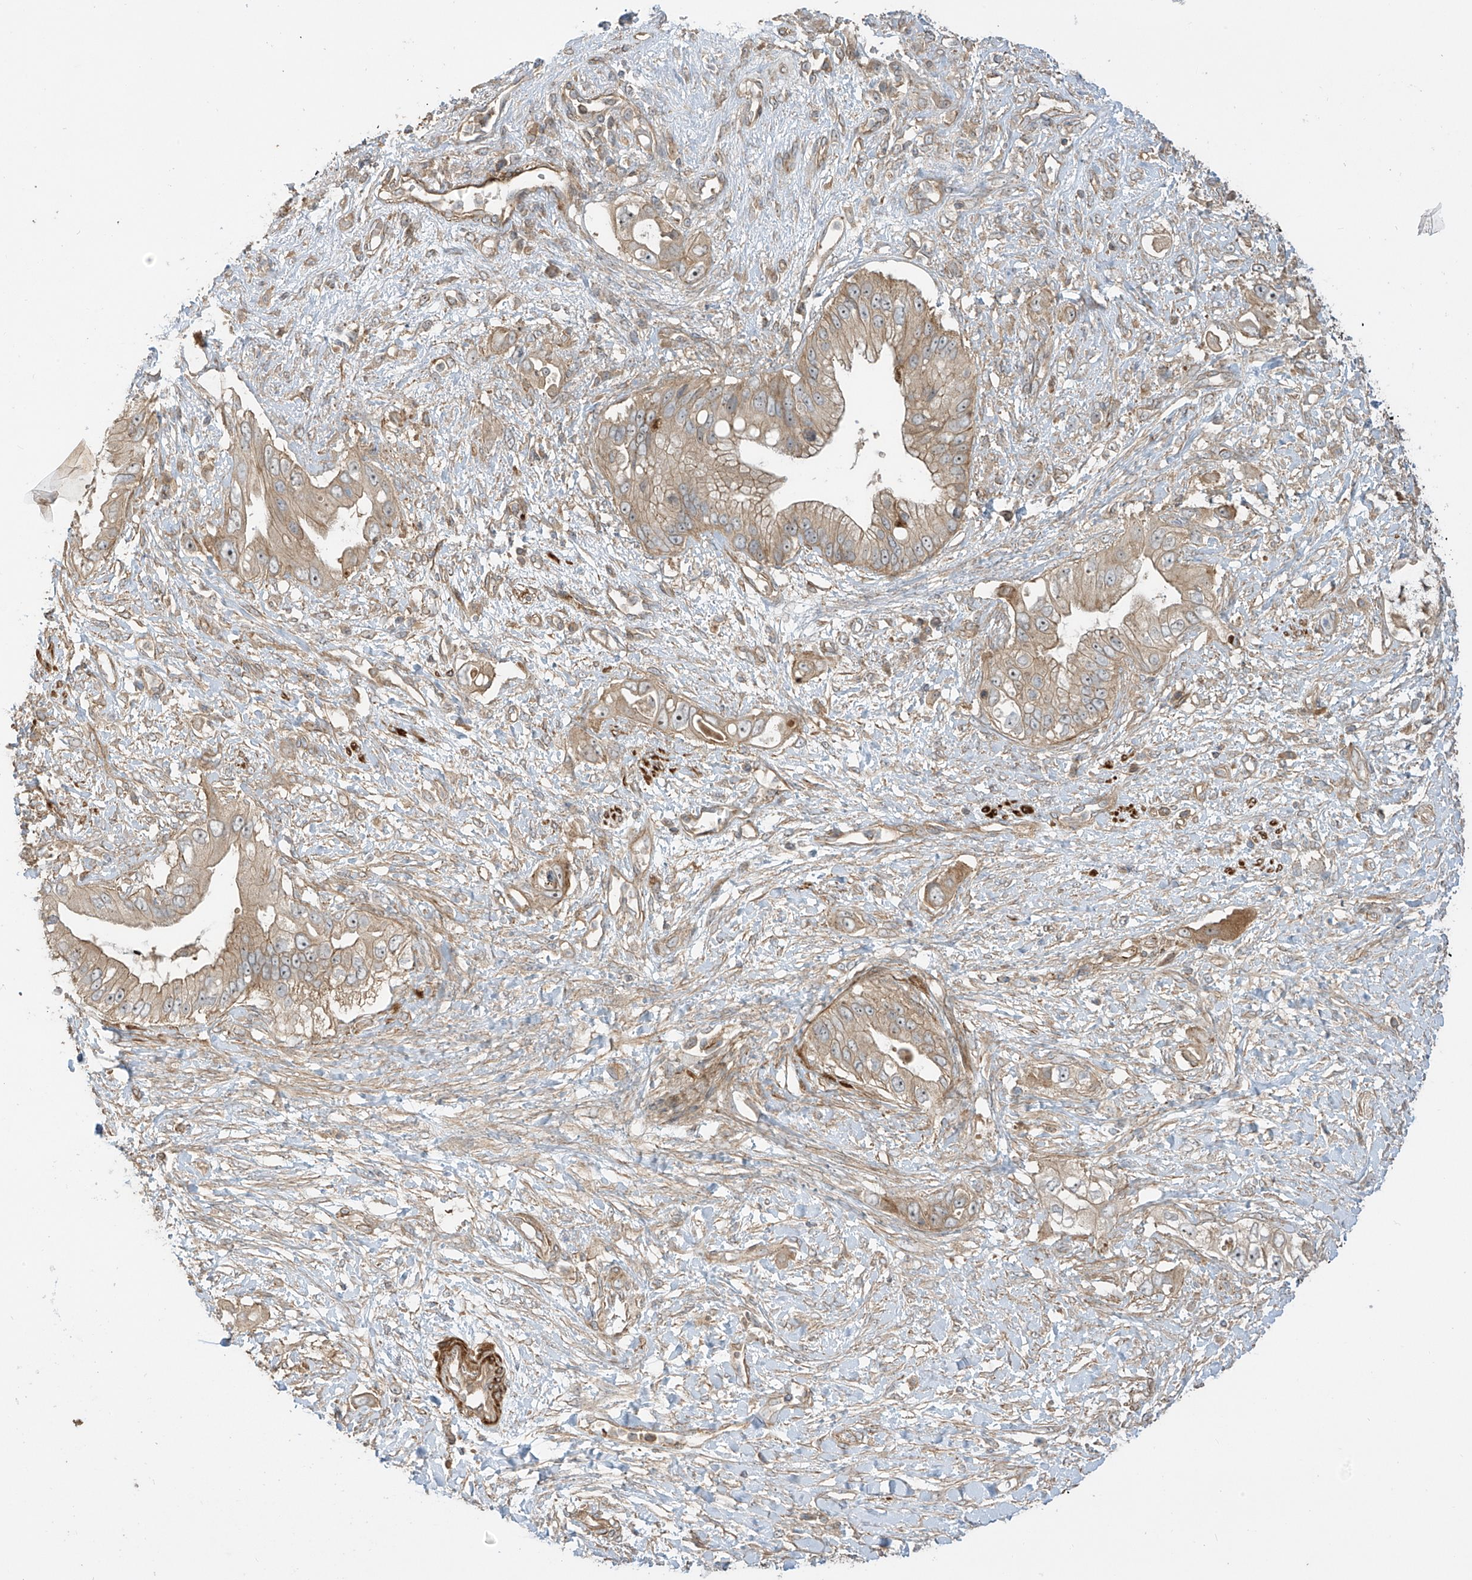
{"staining": {"intensity": "weak", "quantity": ">75%", "location": "cytoplasmic/membranous"}, "tissue": "pancreatic cancer", "cell_type": "Tumor cells", "image_type": "cancer", "snomed": [{"axis": "morphology", "description": "Inflammation, NOS"}, {"axis": "morphology", "description": "Adenocarcinoma, NOS"}, {"axis": "topography", "description": "Pancreas"}], "caption": "IHC (DAB (3,3'-diaminobenzidine)) staining of adenocarcinoma (pancreatic) exhibits weak cytoplasmic/membranous protein positivity in approximately >75% of tumor cells.", "gene": "ENTR1", "patient": {"sex": "female", "age": 56}}